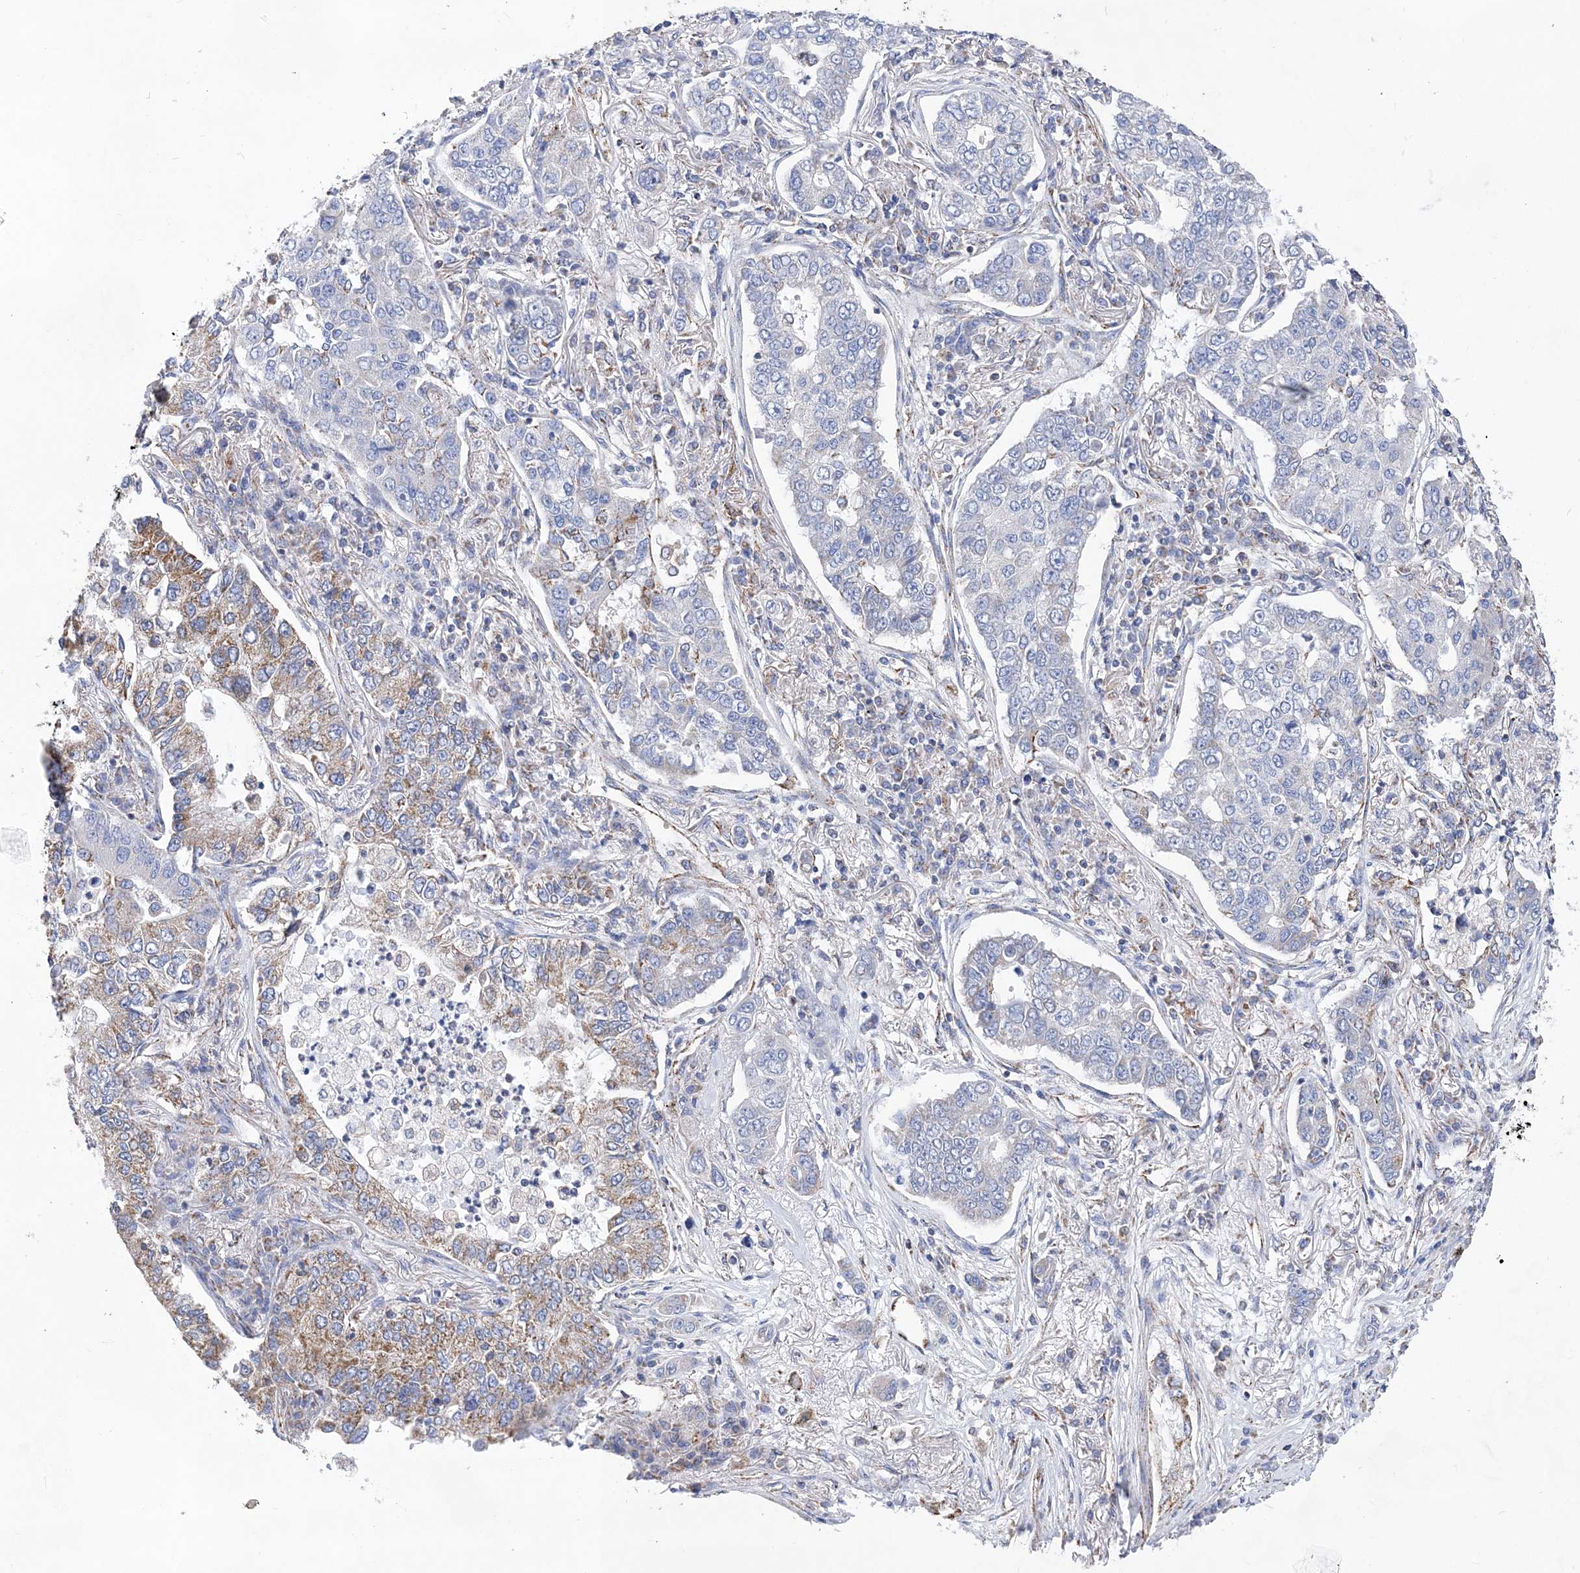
{"staining": {"intensity": "moderate", "quantity": "<25%", "location": "cytoplasmic/membranous"}, "tissue": "lung cancer", "cell_type": "Tumor cells", "image_type": "cancer", "snomed": [{"axis": "morphology", "description": "Adenocarcinoma, NOS"}, {"axis": "topography", "description": "Lung"}], "caption": "A brown stain shows moderate cytoplasmic/membranous staining of a protein in human lung cancer tumor cells.", "gene": "ACOT9", "patient": {"sex": "male", "age": 49}}